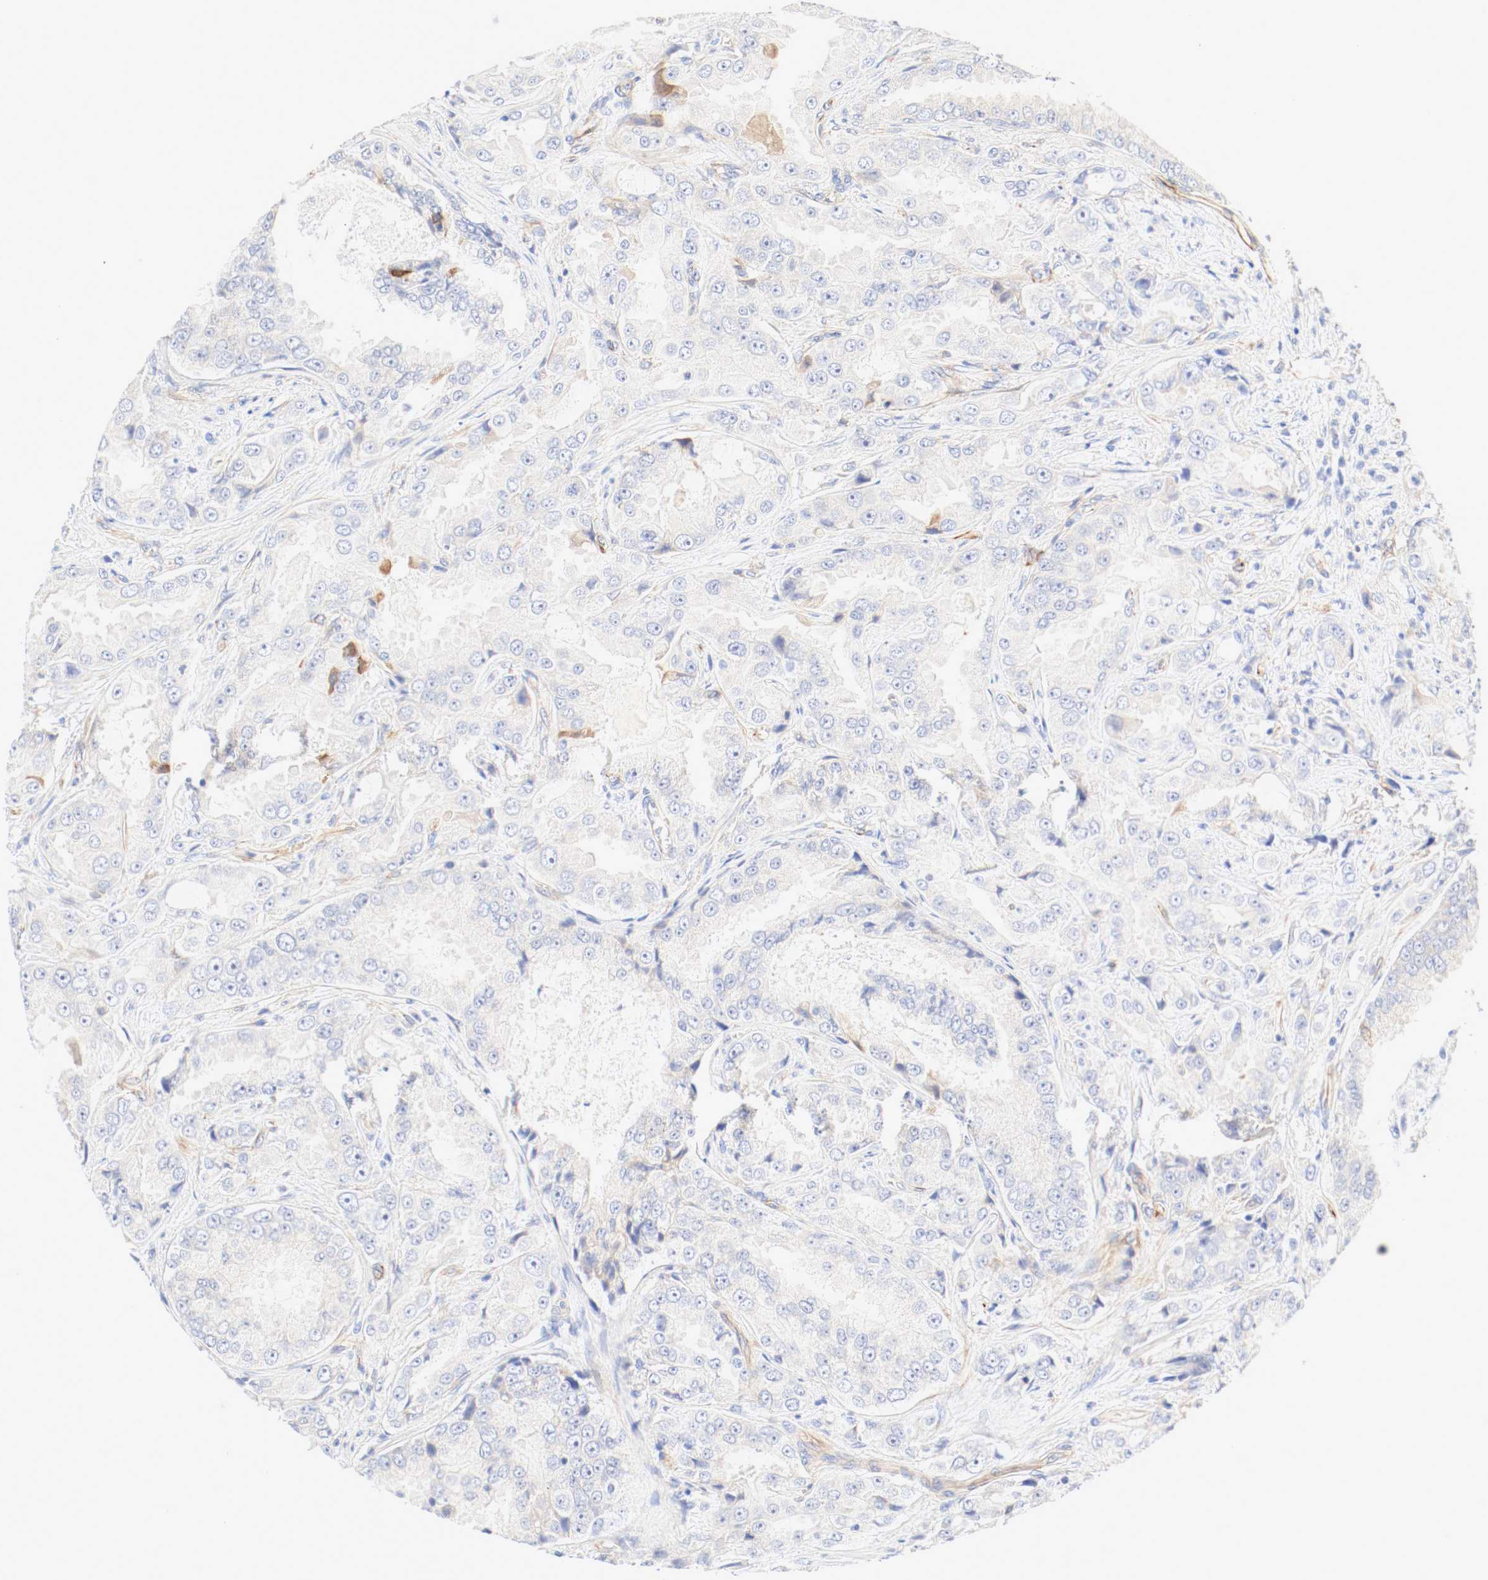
{"staining": {"intensity": "weak", "quantity": "25%-75%", "location": "cytoplasmic/membranous"}, "tissue": "prostate cancer", "cell_type": "Tumor cells", "image_type": "cancer", "snomed": [{"axis": "morphology", "description": "Adenocarcinoma, High grade"}, {"axis": "topography", "description": "Prostate"}], "caption": "Immunohistochemistry (IHC) of human prostate cancer exhibits low levels of weak cytoplasmic/membranous staining in approximately 25%-75% of tumor cells.", "gene": "GIT1", "patient": {"sex": "male", "age": 73}}